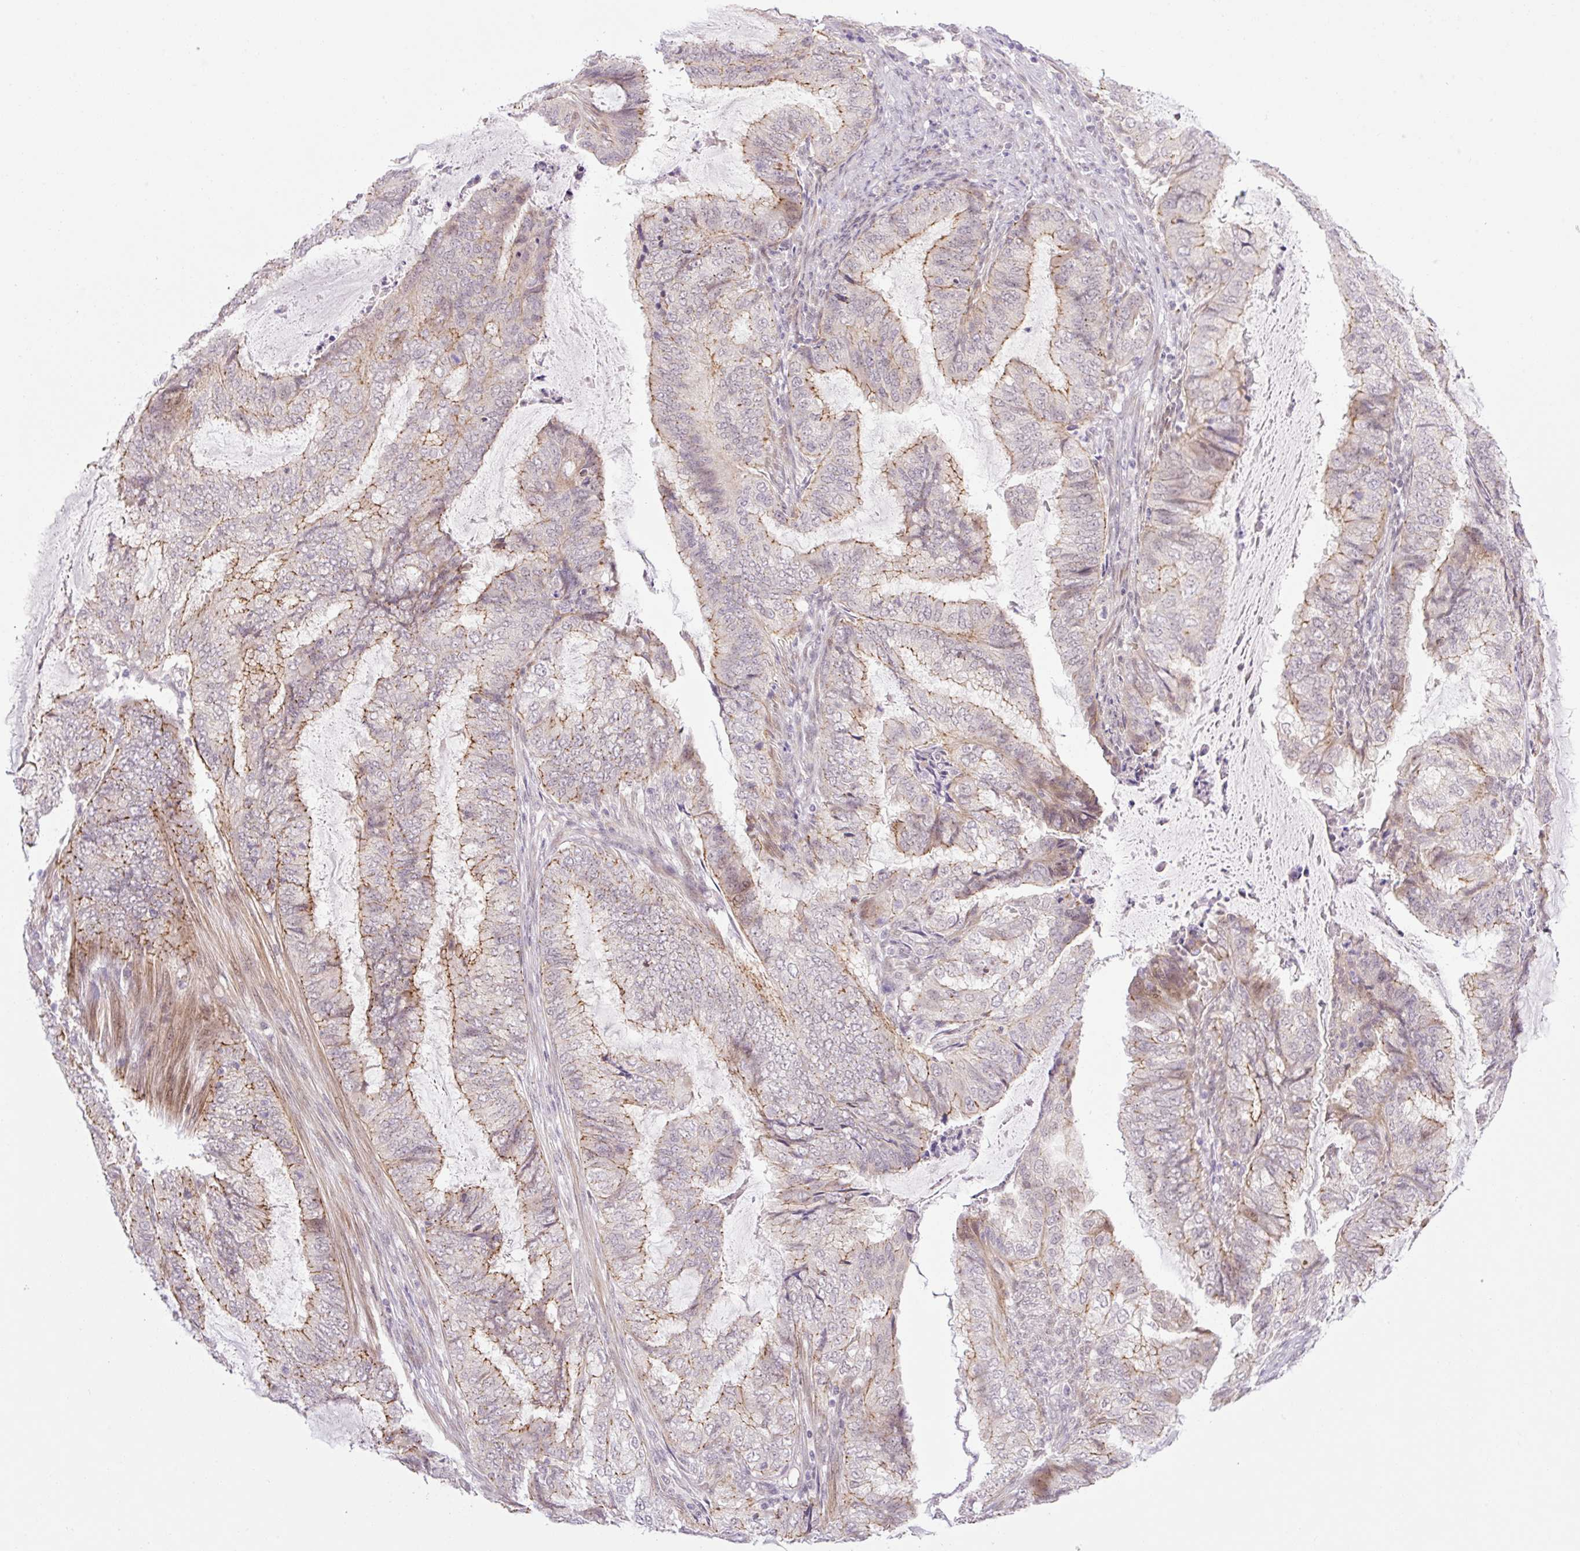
{"staining": {"intensity": "moderate", "quantity": "25%-75%", "location": "cytoplasmic/membranous"}, "tissue": "endometrial cancer", "cell_type": "Tumor cells", "image_type": "cancer", "snomed": [{"axis": "morphology", "description": "Adenocarcinoma, NOS"}, {"axis": "topography", "description": "Endometrium"}], "caption": "Adenocarcinoma (endometrial) was stained to show a protein in brown. There is medium levels of moderate cytoplasmic/membranous staining in approximately 25%-75% of tumor cells.", "gene": "ICE1", "patient": {"sex": "female", "age": 51}}